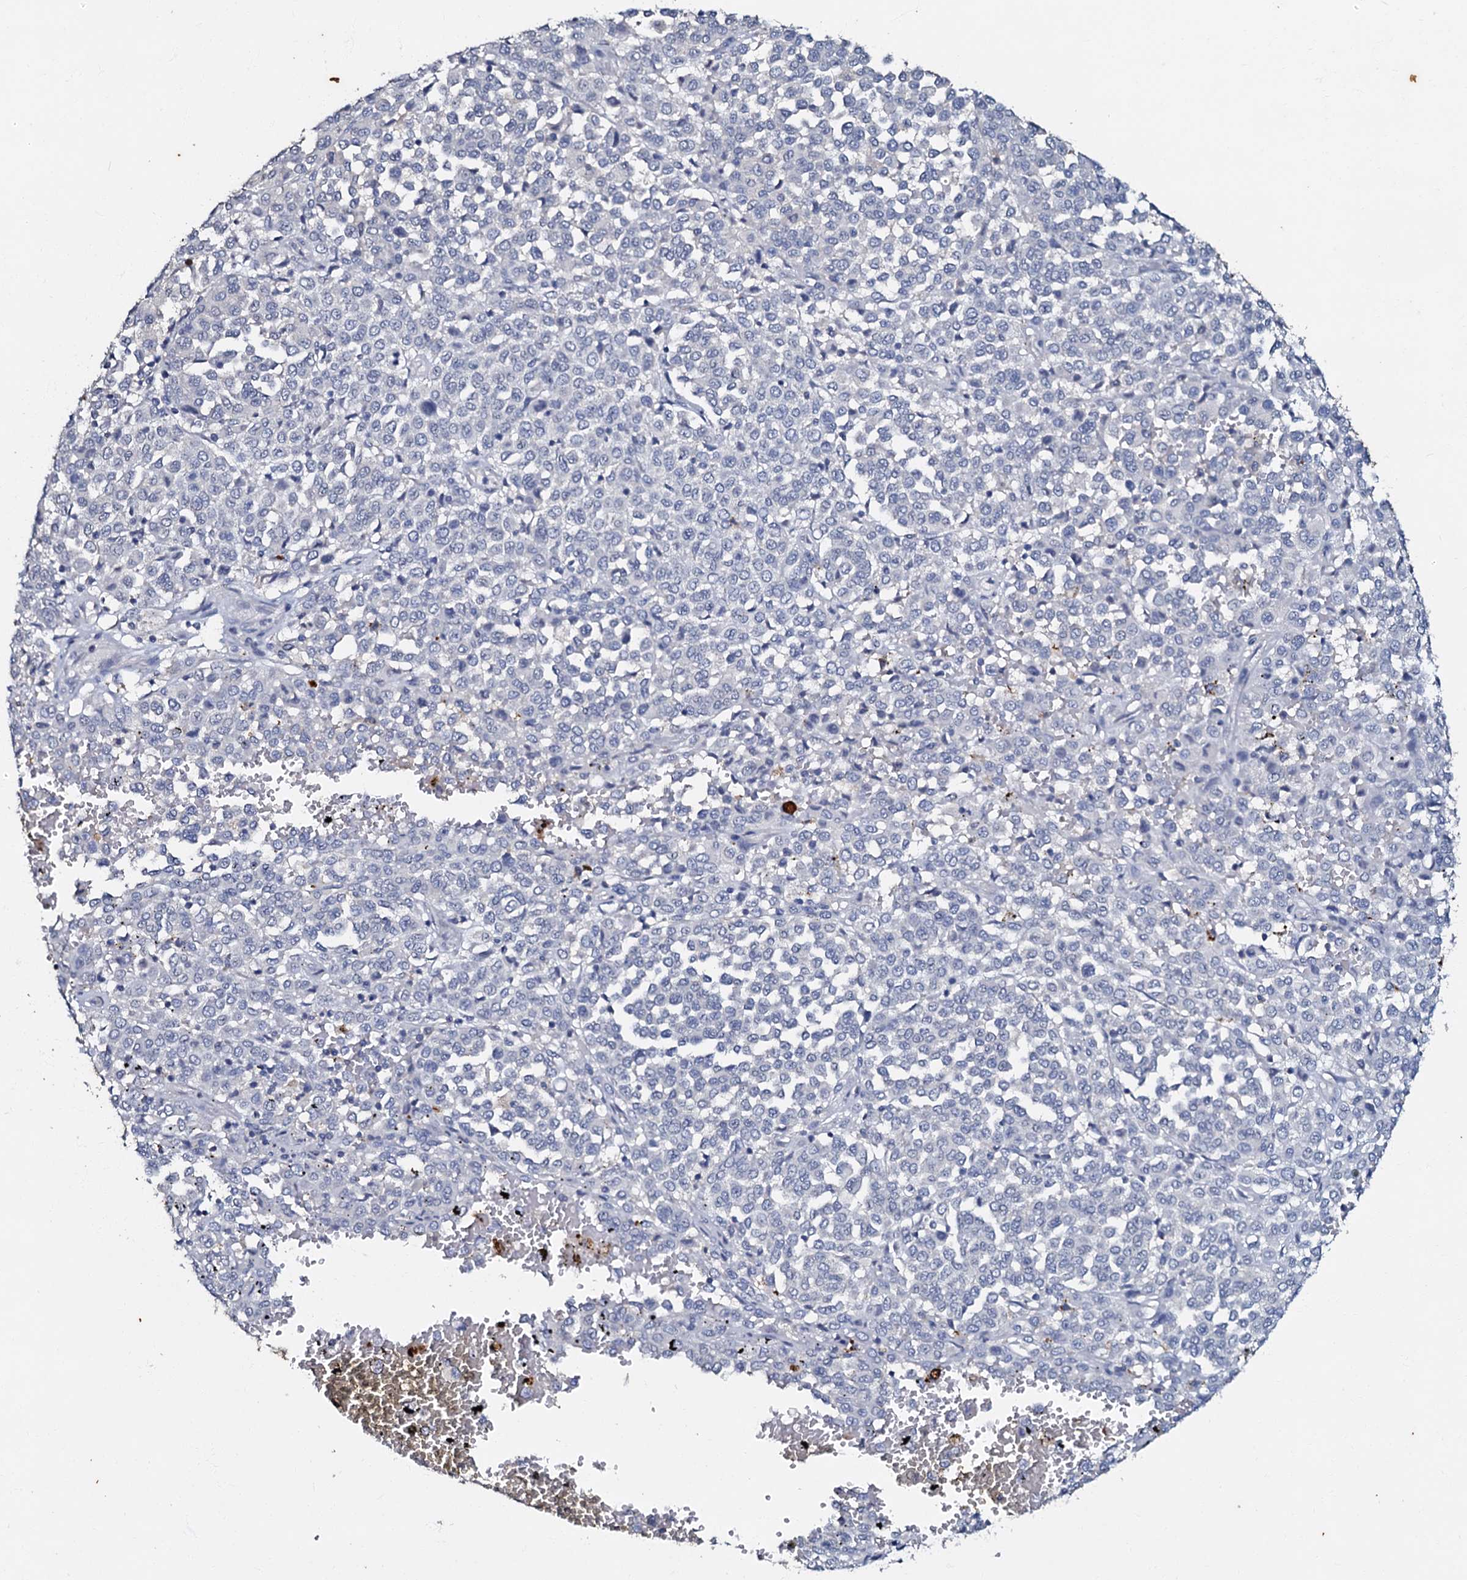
{"staining": {"intensity": "negative", "quantity": "none", "location": "none"}, "tissue": "melanoma", "cell_type": "Tumor cells", "image_type": "cancer", "snomed": [{"axis": "morphology", "description": "Malignant melanoma, Metastatic site"}, {"axis": "topography", "description": "Pancreas"}], "caption": "The histopathology image demonstrates no significant expression in tumor cells of malignant melanoma (metastatic site).", "gene": "MANSC4", "patient": {"sex": "female", "age": 30}}